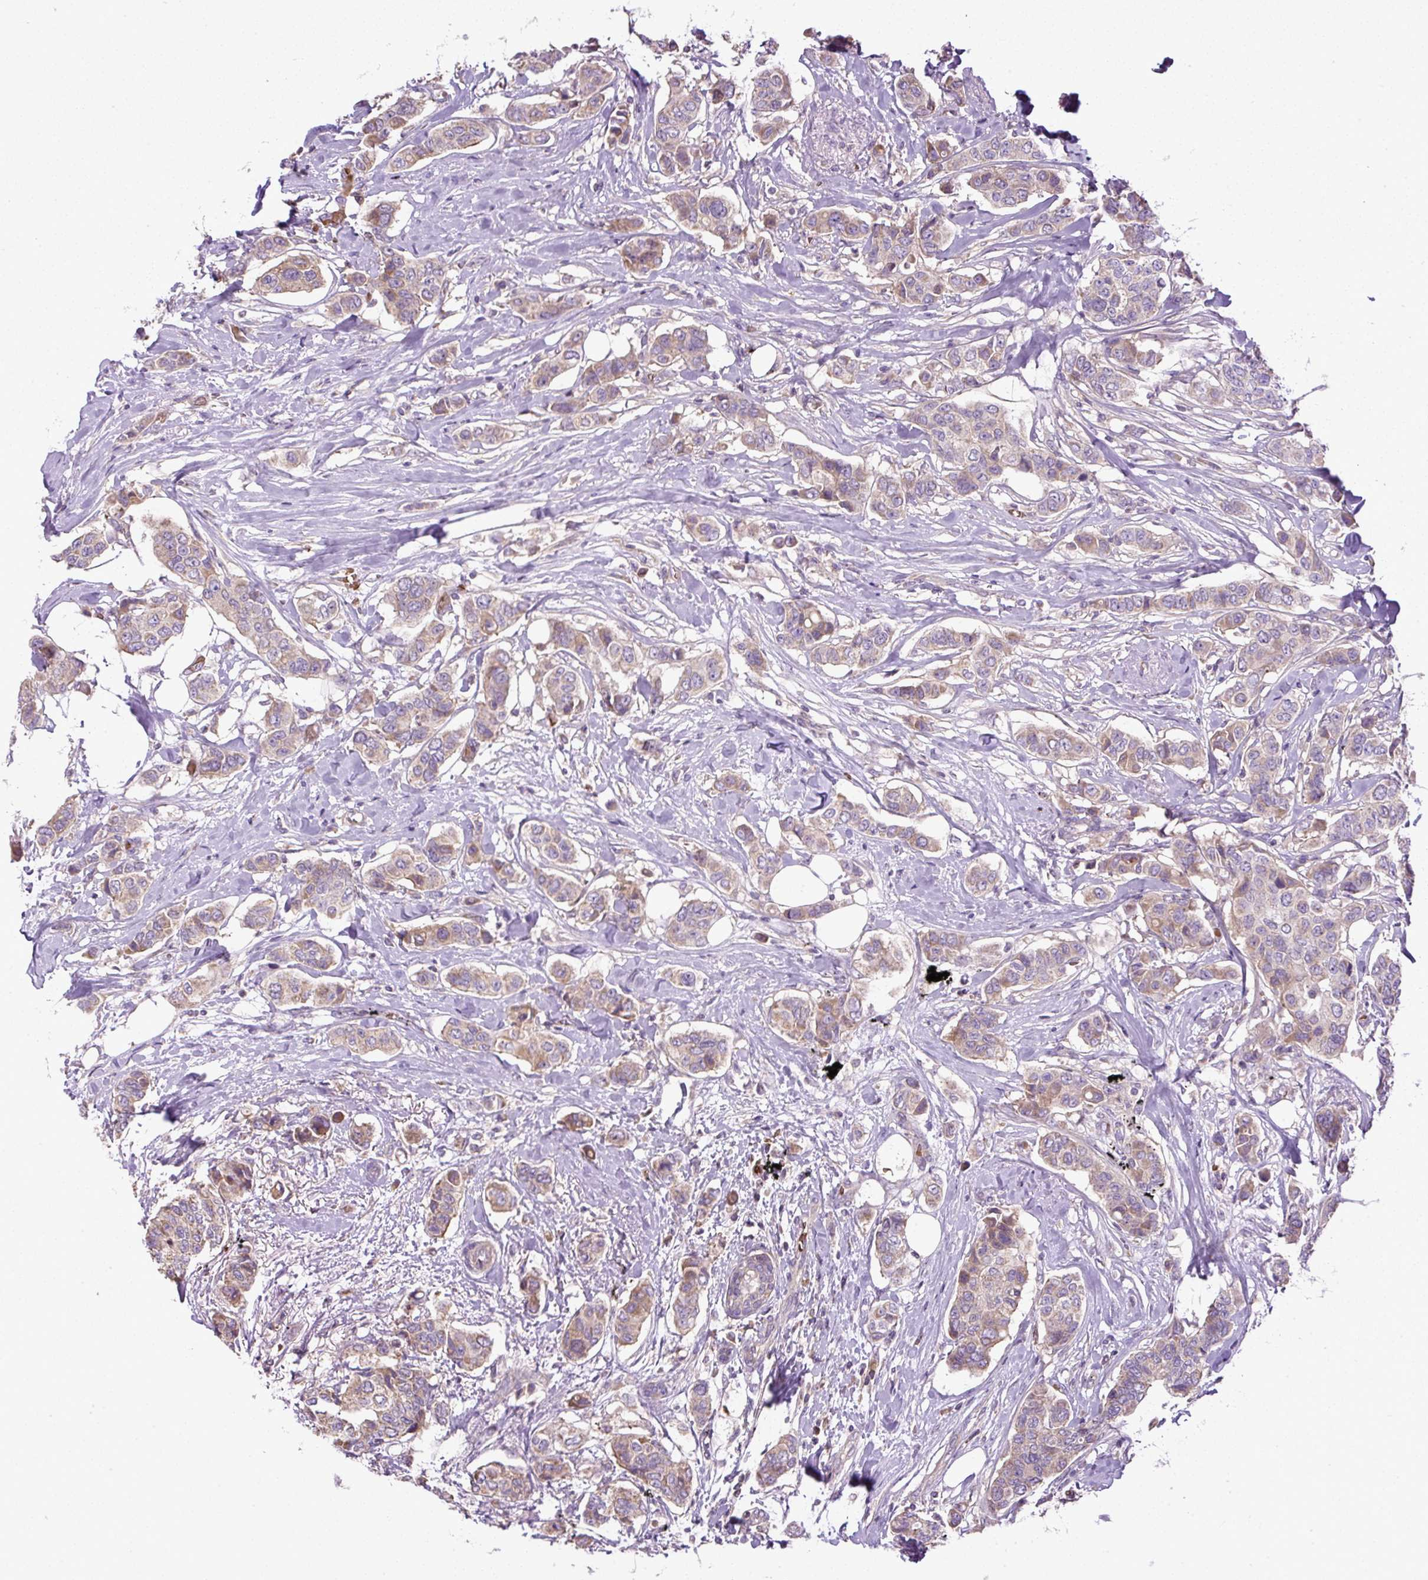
{"staining": {"intensity": "weak", "quantity": ">75%", "location": "cytoplasmic/membranous"}, "tissue": "breast cancer", "cell_type": "Tumor cells", "image_type": "cancer", "snomed": [{"axis": "morphology", "description": "Lobular carcinoma"}, {"axis": "topography", "description": "Breast"}], "caption": "Immunohistochemistry (IHC) staining of breast cancer, which exhibits low levels of weak cytoplasmic/membranous expression in approximately >75% of tumor cells indicating weak cytoplasmic/membranous protein expression. The staining was performed using DAB (brown) for protein detection and nuclei were counterstained in hematoxylin (blue).", "gene": "CXCL13", "patient": {"sex": "female", "age": 51}}